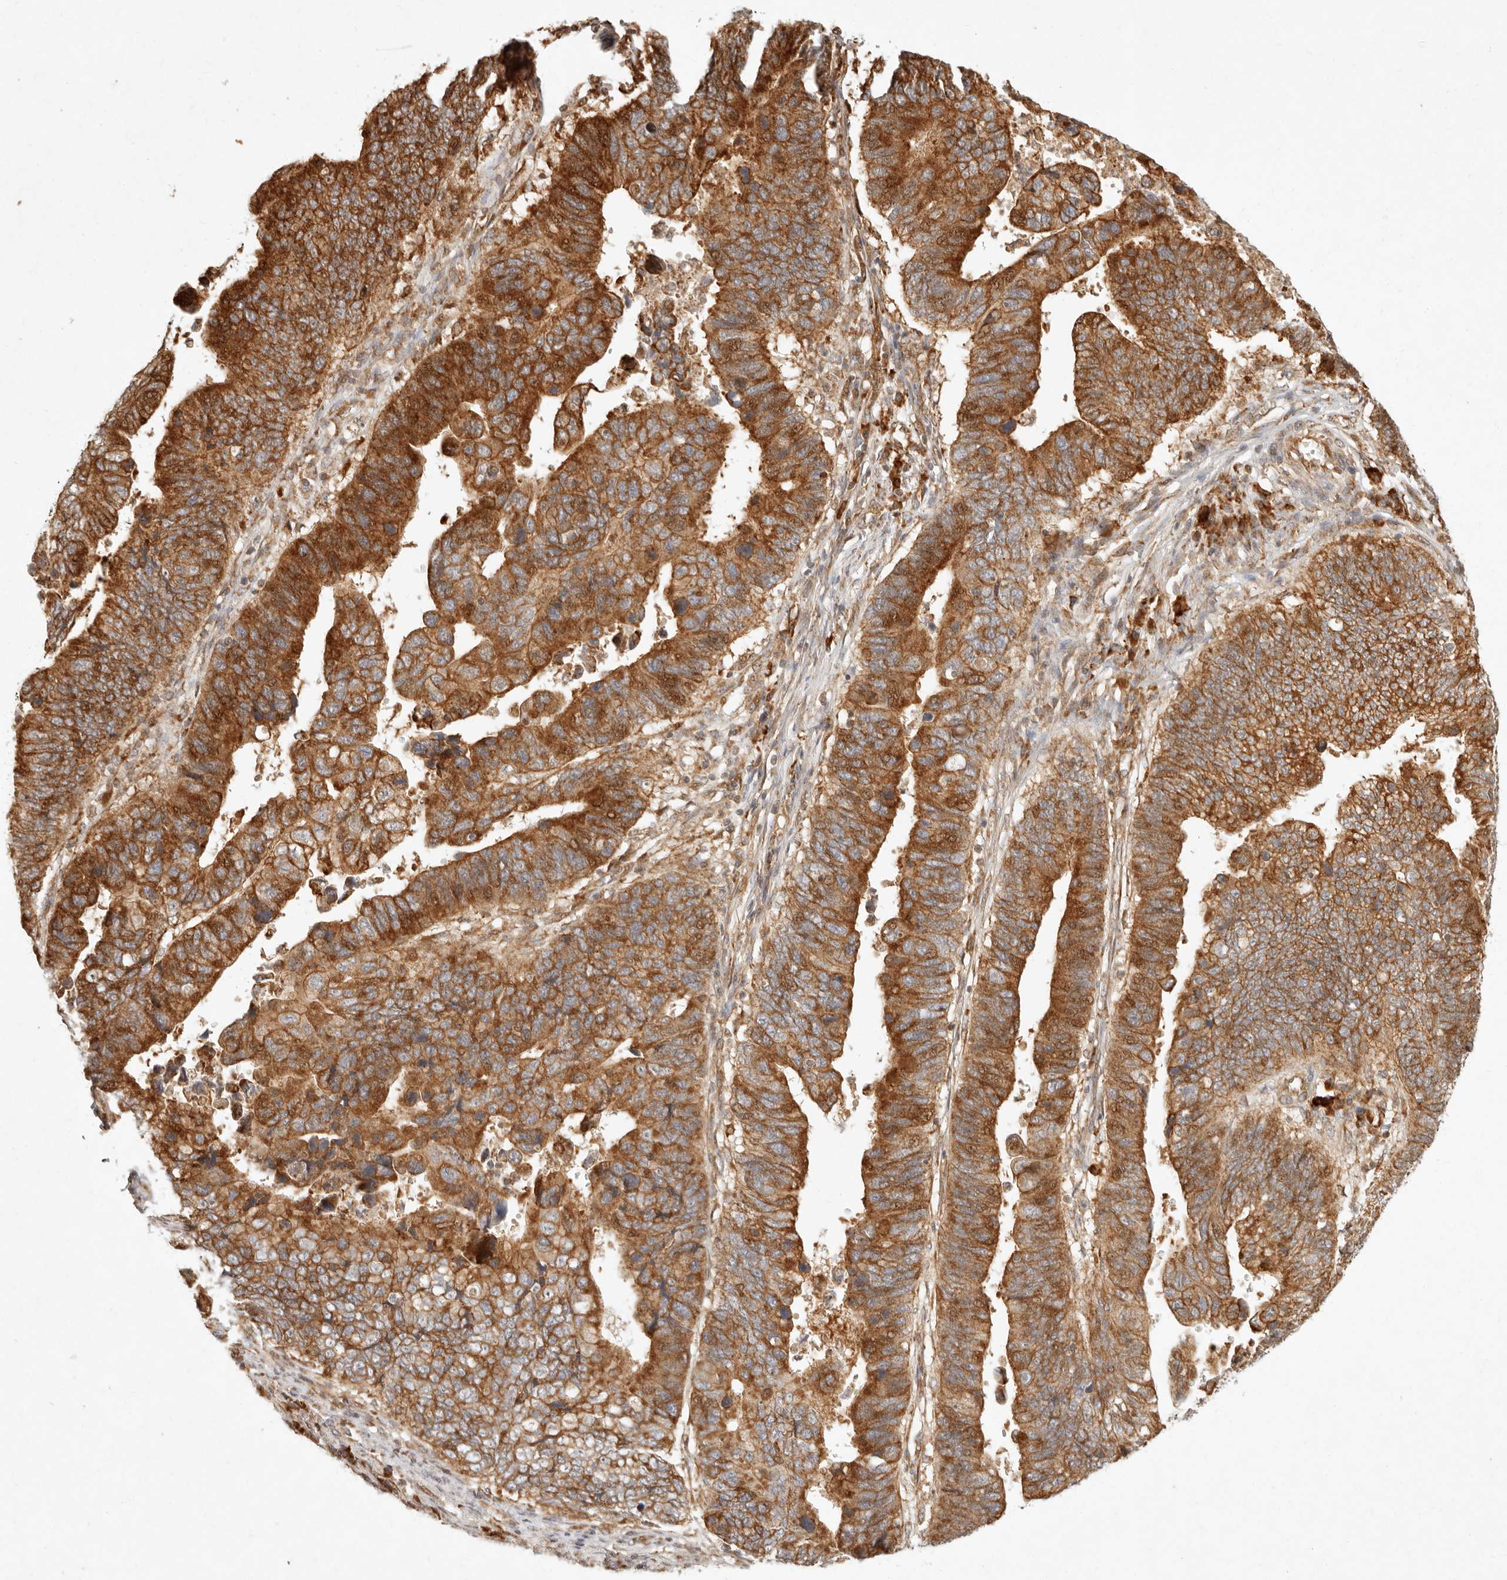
{"staining": {"intensity": "strong", "quantity": ">75%", "location": "cytoplasmic/membranous"}, "tissue": "stomach cancer", "cell_type": "Tumor cells", "image_type": "cancer", "snomed": [{"axis": "morphology", "description": "Adenocarcinoma, NOS"}, {"axis": "topography", "description": "Stomach"}], "caption": "Human stomach adenocarcinoma stained for a protein (brown) demonstrates strong cytoplasmic/membranous positive expression in approximately >75% of tumor cells.", "gene": "KLHL38", "patient": {"sex": "male", "age": 59}}